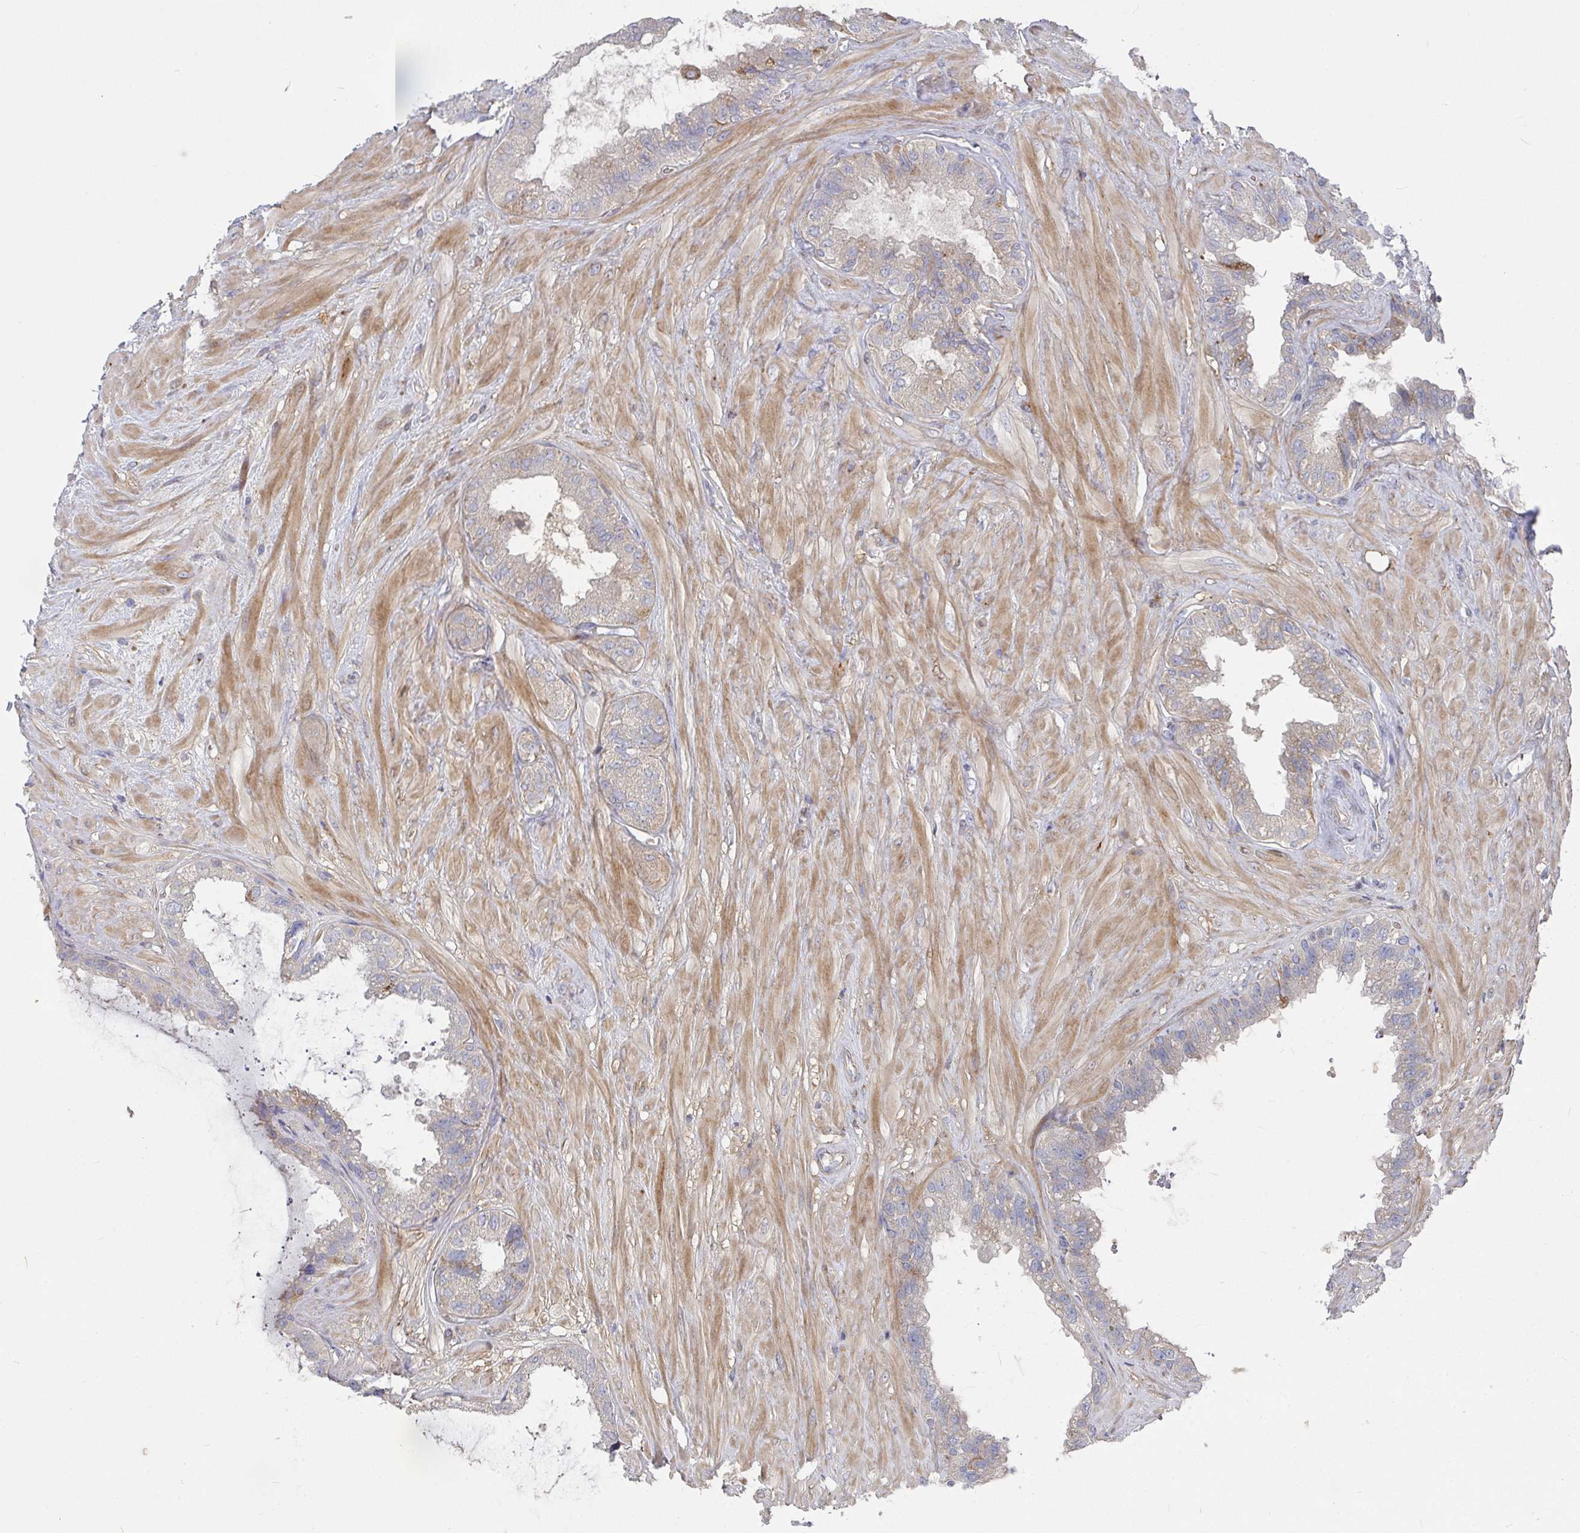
{"staining": {"intensity": "moderate", "quantity": "25%-75%", "location": "cytoplasmic/membranous"}, "tissue": "seminal vesicle", "cell_type": "Glandular cells", "image_type": "normal", "snomed": [{"axis": "morphology", "description": "Normal tissue, NOS"}, {"axis": "topography", "description": "Seminal veicle"}, {"axis": "topography", "description": "Peripheral nerve tissue"}], "caption": "Protein staining of benign seminal vesicle displays moderate cytoplasmic/membranous staining in about 25%-75% of glandular cells. (brown staining indicates protein expression, while blue staining denotes nuclei).", "gene": "RHEBL1", "patient": {"sex": "male", "age": 76}}